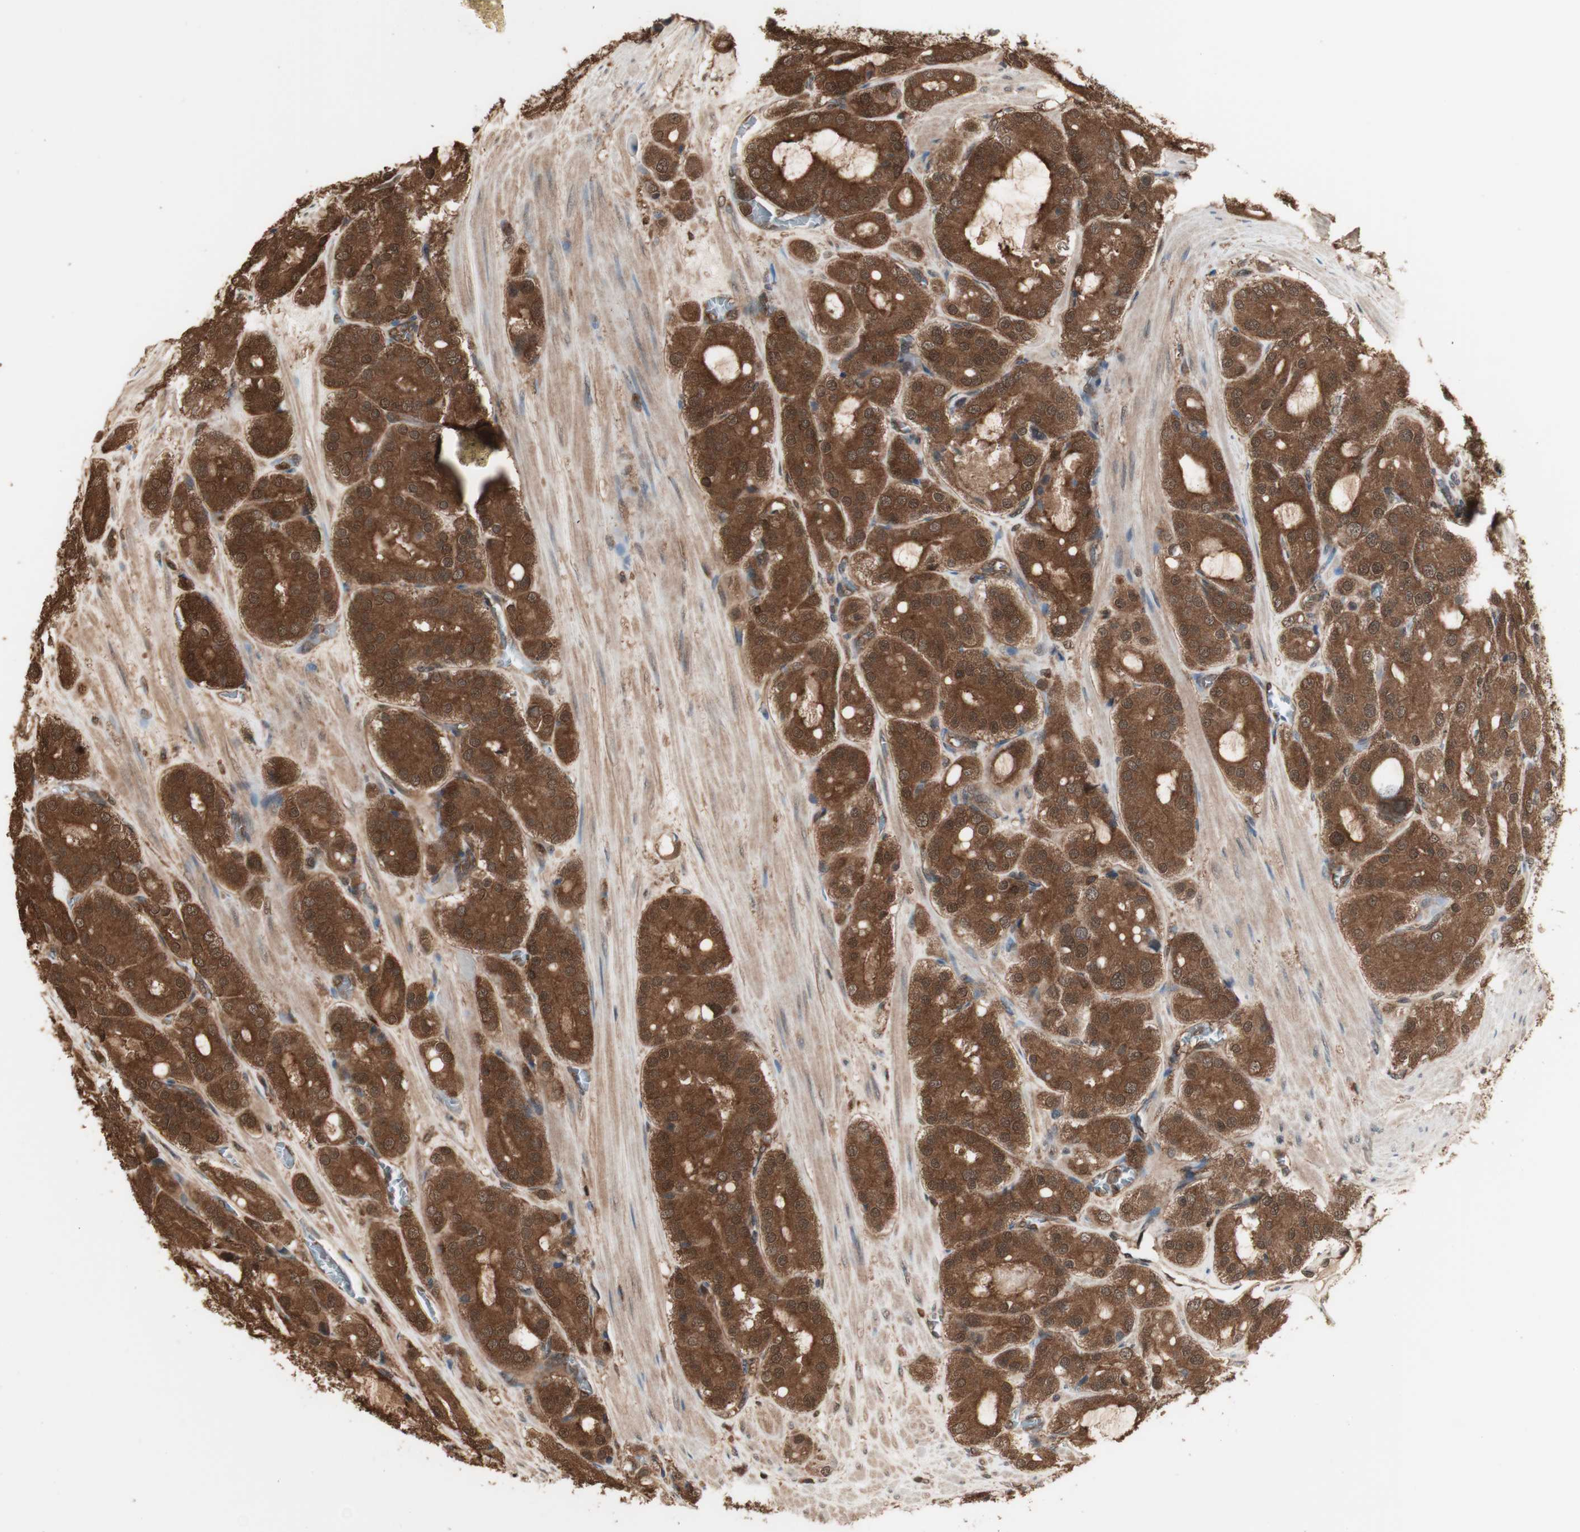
{"staining": {"intensity": "strong", "quantity": ">75%", "location": "cytoplasmic/membranous,nuclear"}, "tissue": "prostate cancer", "cell_type": "Tumor cells", "image_type": "cancer", "snomed": [{"axis": "morphology", "description": "Adenocarcinoma, High grade"}, {"axis": "topography", "description": "Prostate"}], "caption": "An image of human adenocarcinoma (high-grade) (prostate) stained for a protein shows strong cytoplasmic/membranous and nuclear brown staining in tumor cells. (DAB (3,3'-diaminobenzidine) IHC with brightfield microscopy, high magnification).", "gene": "YWHAB", "patient": {"sex": "male", "age": 65}}